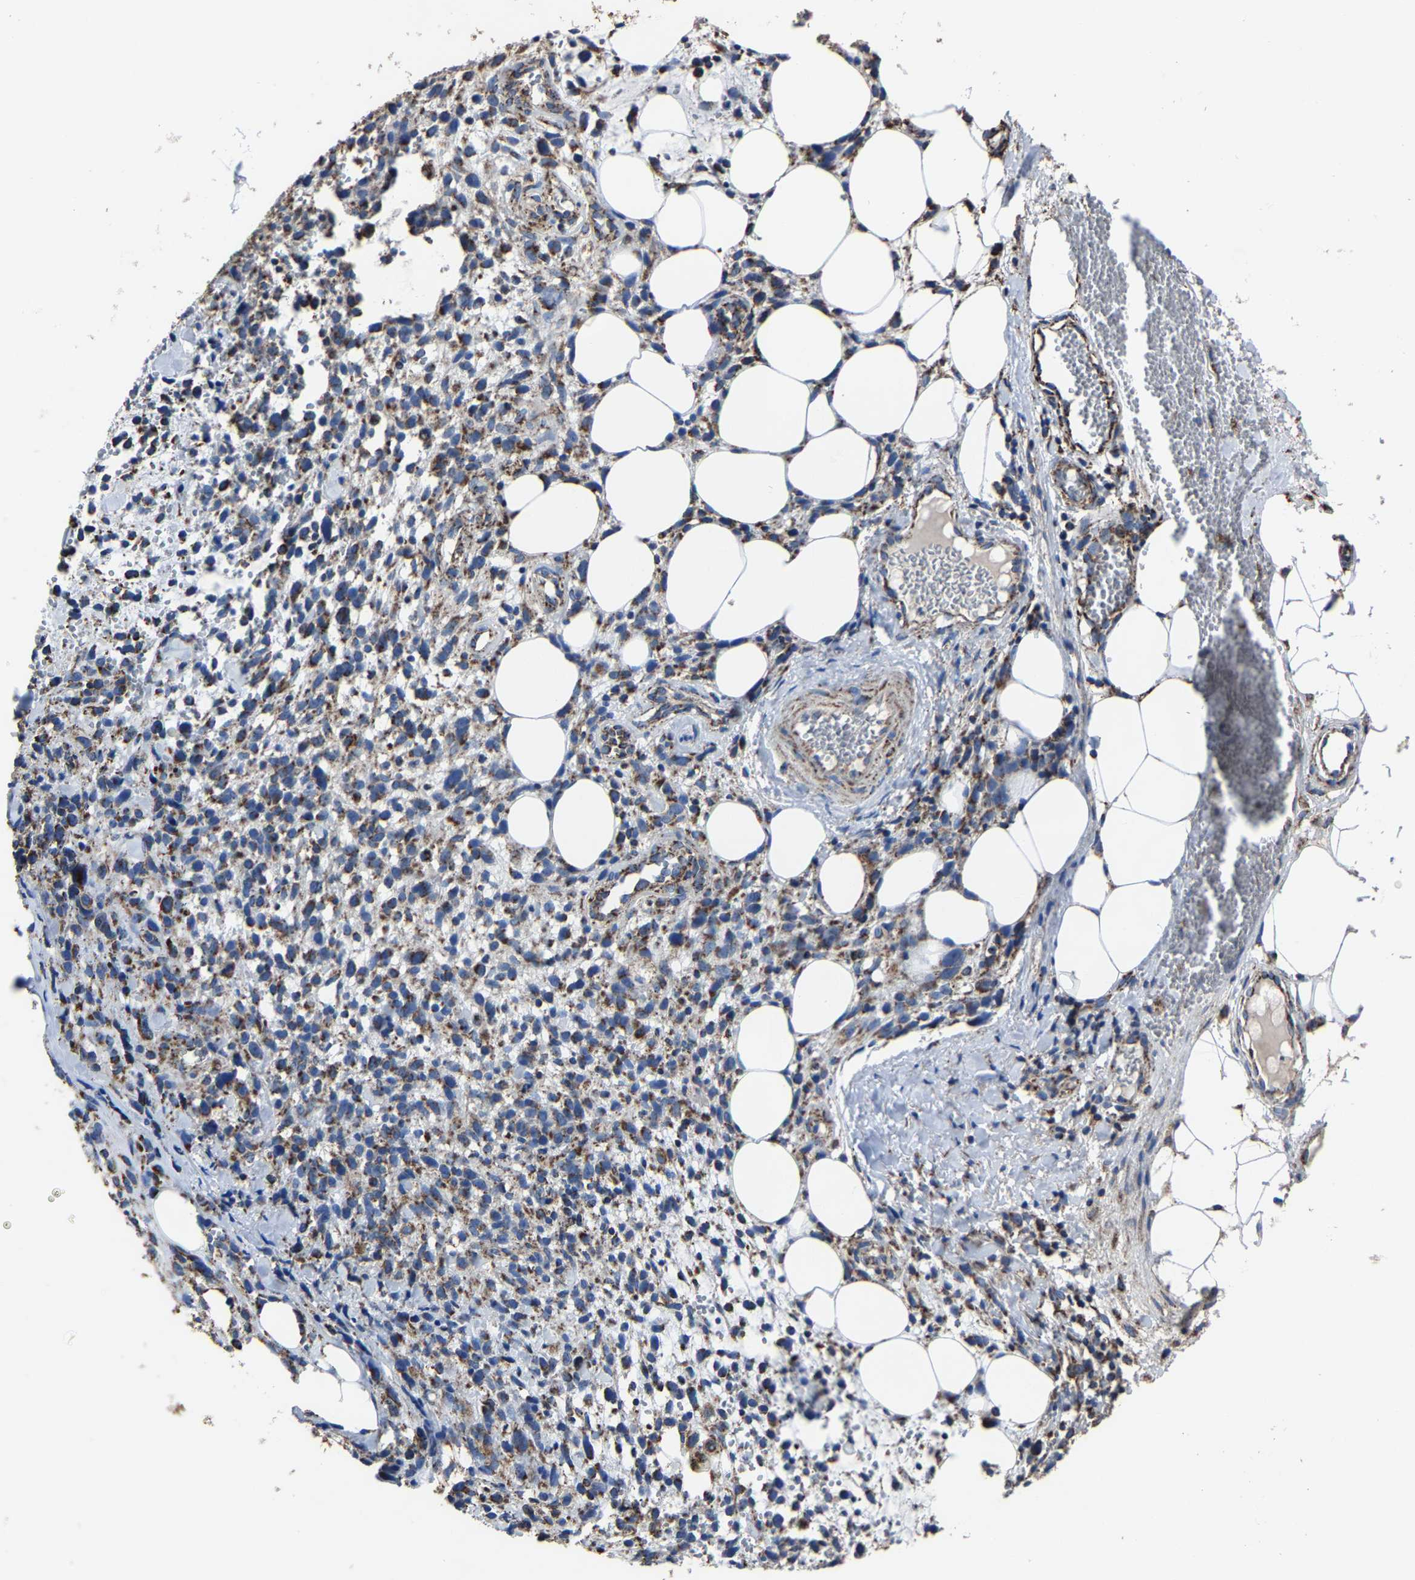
{"staining": {"intensity": "moderate", "quantity": "<25%", "location": "cytoplasmic/membranous"}, "tissue": "melanoma", "cell_type": "Tumor cells", "image_type": "cancer", "snomed": [{"axis": "morphology", "description": "Malignant melanoma, NOS"}, {"axis": "topography", "description": "Skin"}], "caption": "The photomicrograph exhibits immunohistochemical staining of melanoma. There is moderate cytoplasmic/membranous expression is appreciated in about <25% of tumor cells.", "gene": "NDUFV3", "patient": {"sex": "female", "age": 55}}